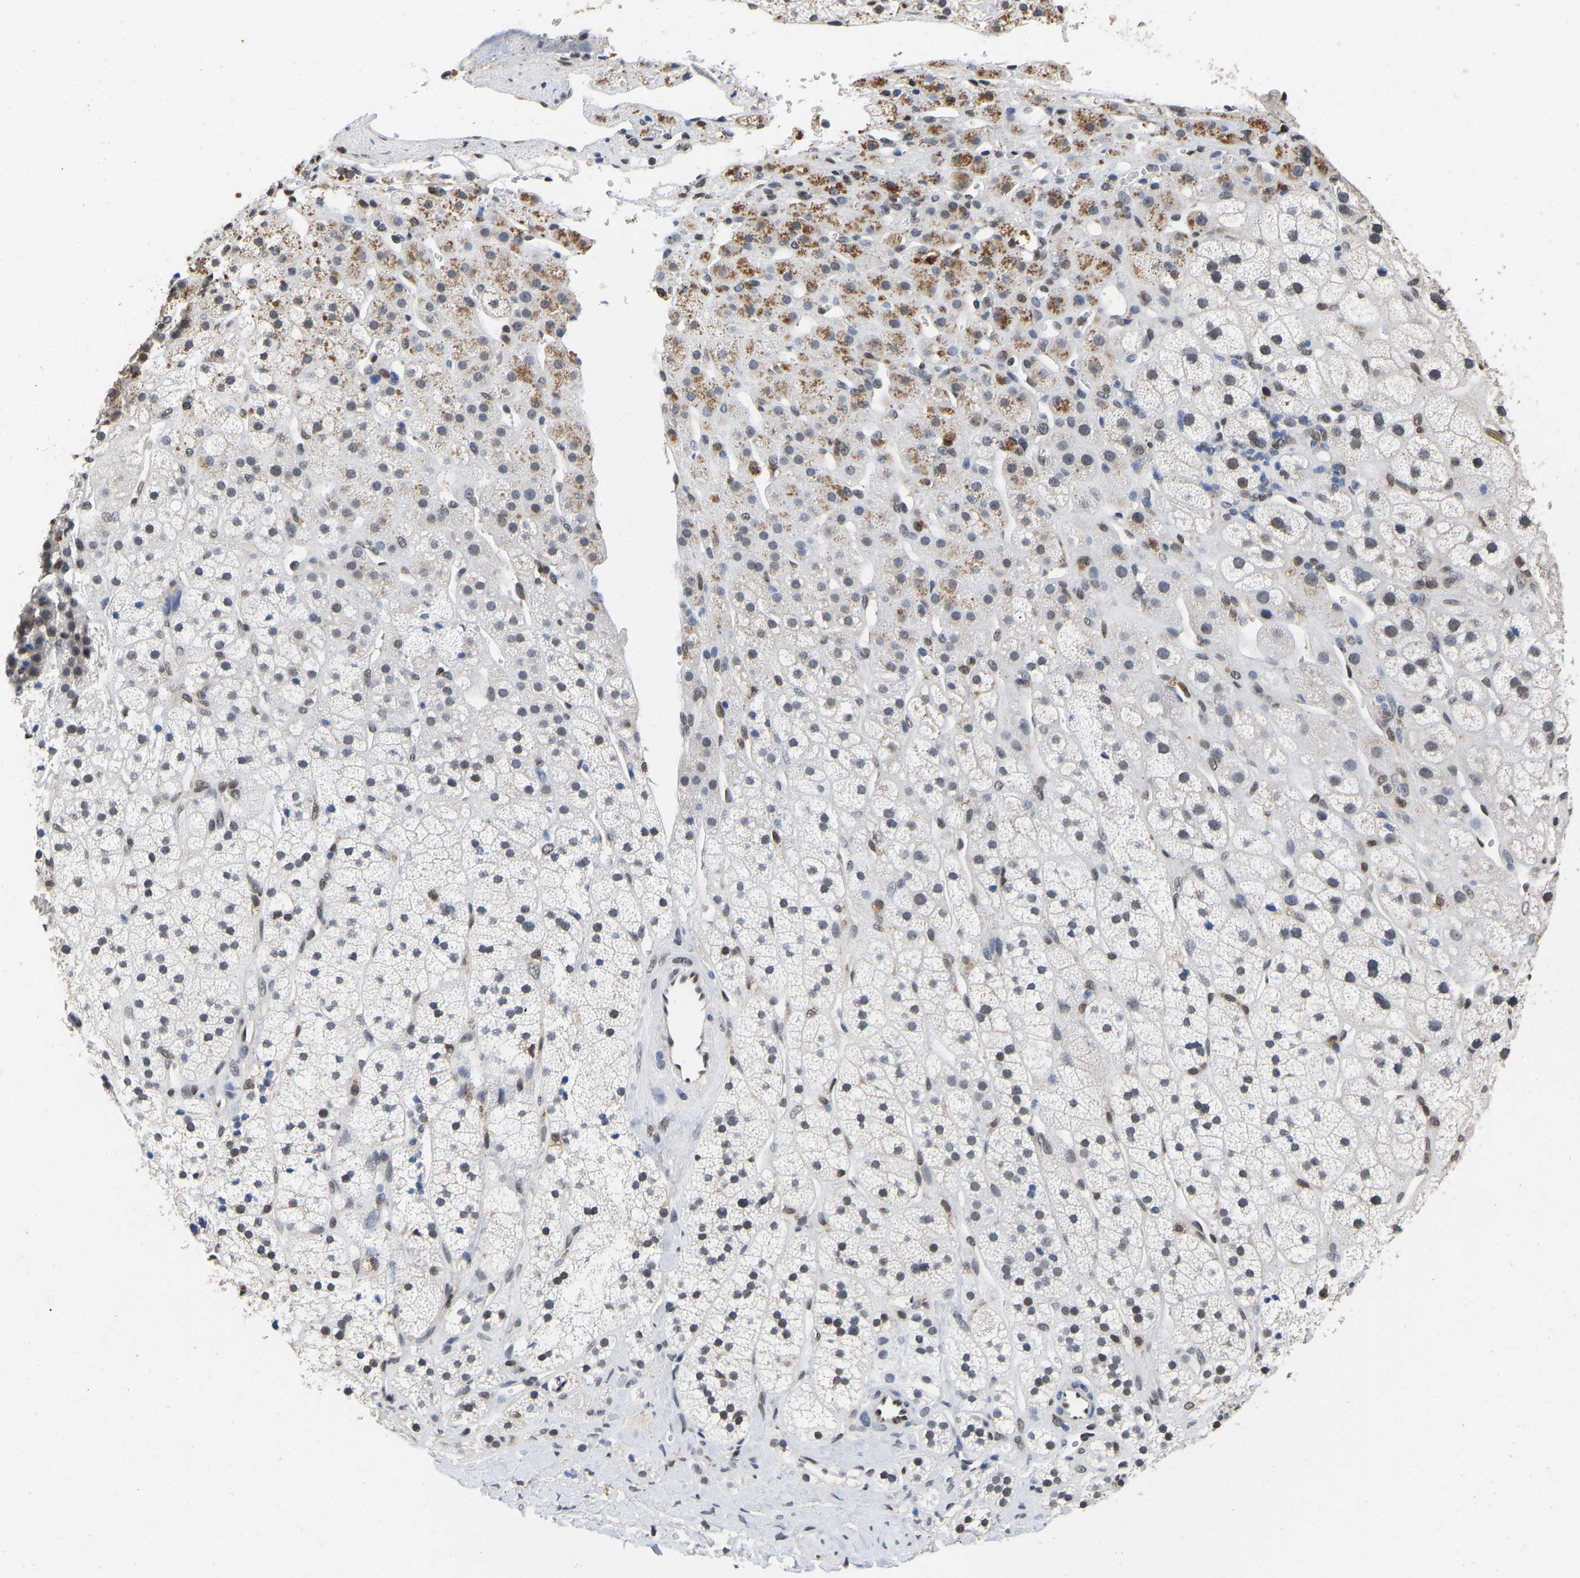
{"staining": {"intensity": "moderate", "quantity": "<25%", "location": "cytoplasmic/membranous"}, "tissue": "adrenal gland", "cell_type": "Glandular cells", "image_type": "normal", "snomed": [{"axis": "morphology", "description": "Normal tissue, NOS"}, {"axis": "topography", "description": "Adrenal gland"}], "caption": "Immunohistochemistry image of benign adrenal gland: human adrenal gland stained using immunohistochemistry (IHC) demonstrates low levels of moderate protein expression localized specifically in the cytoplasmic/membranous of glandular cells, appearing as a cytoplasmic/membranous brown color.", "gene": "QKI", "patient": {"sex": "male", "age": 56}}